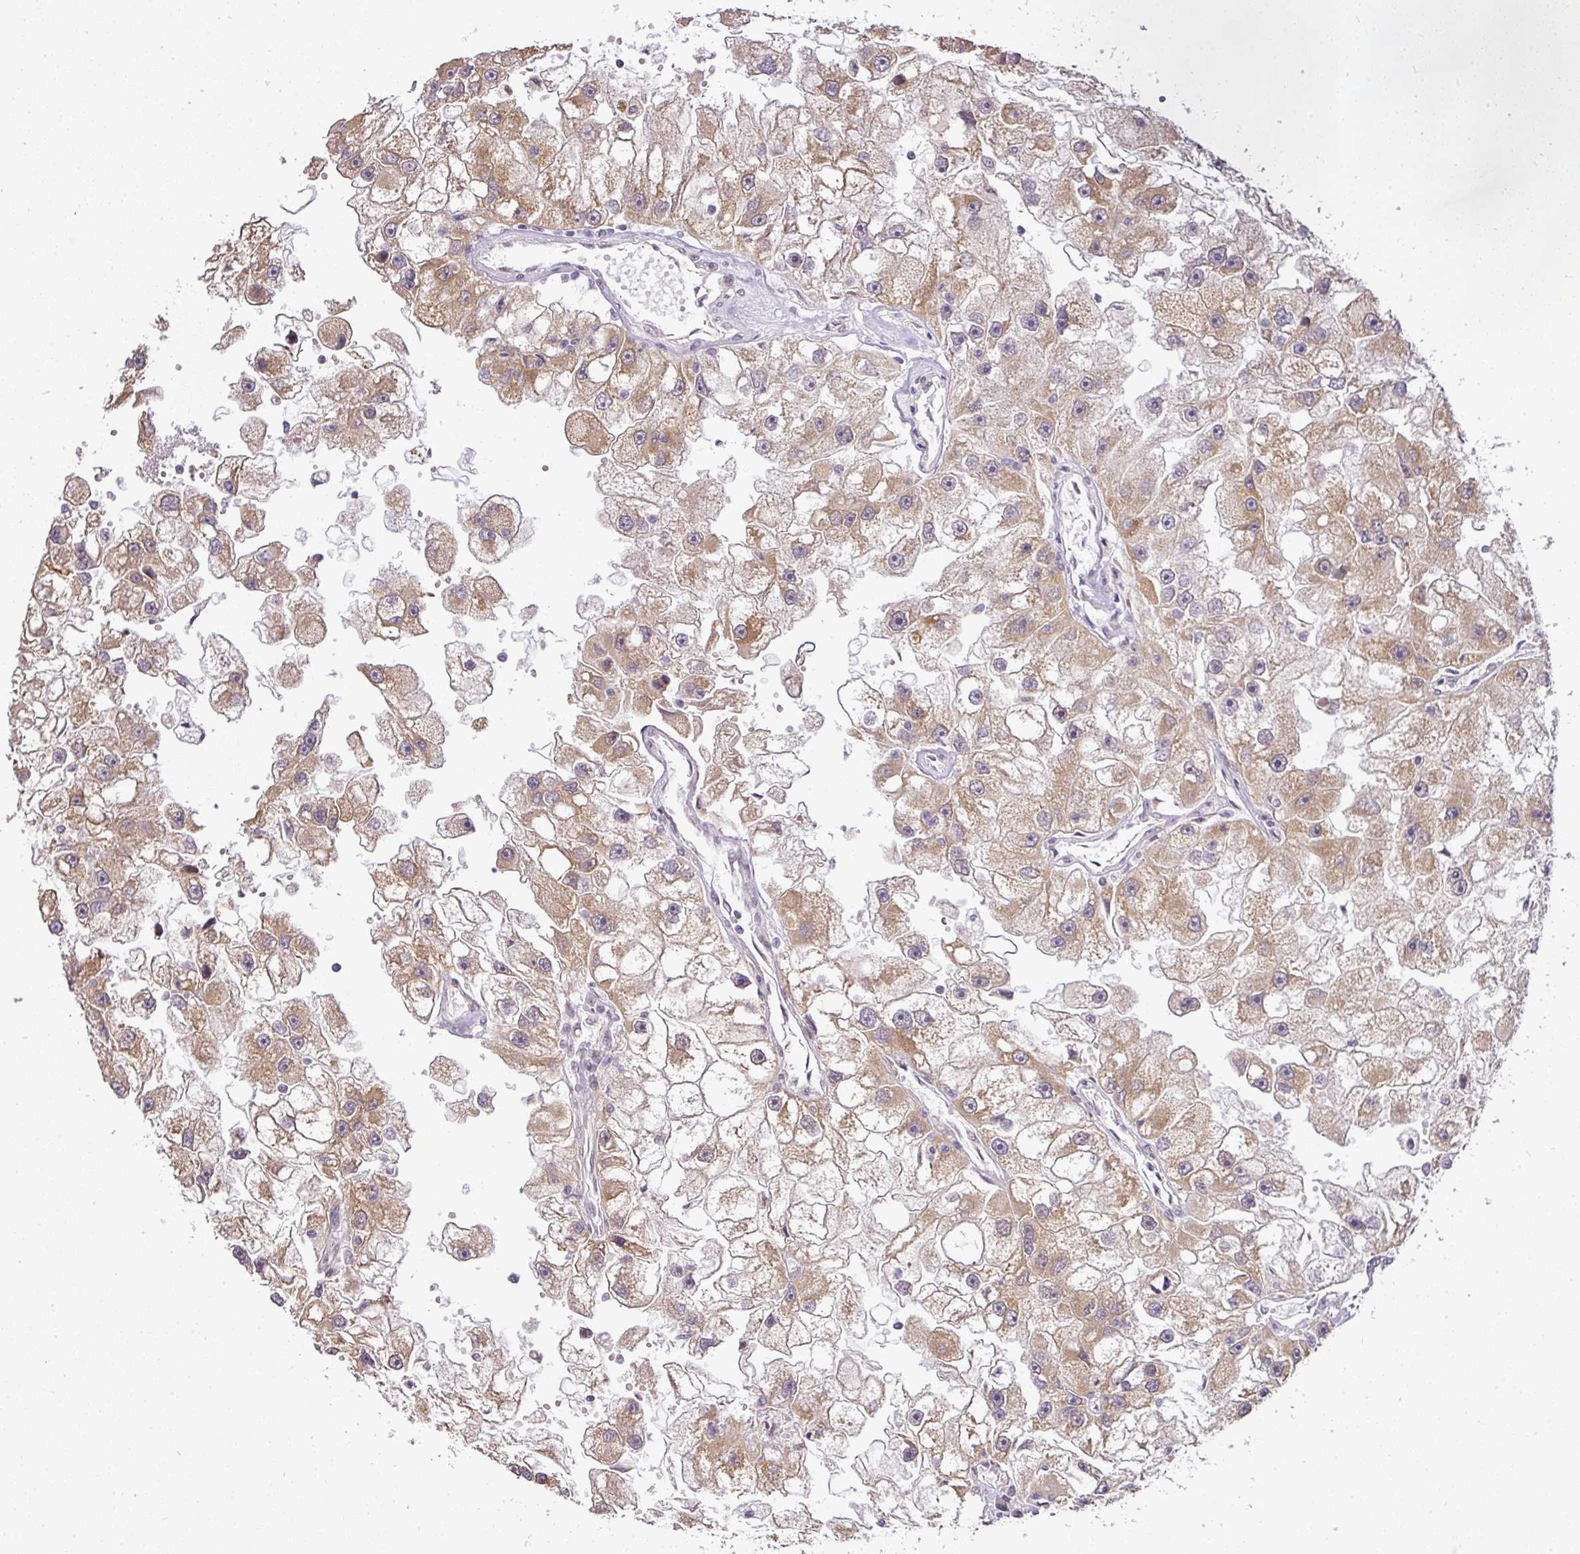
{"staining": {"intensity": "moderate", "quantity": ">75%", "location": "cytoplasmic/membranous"}, "tissue": "renal cancer", "cell_type": "Tumor cells", "image_type": "cancer", "snomed": [{"axis": "morphology", "description": "Adenocarcinoma, NOS"}, {"axis": "topography", "description": "Kidney"}], "caption": "Tumor cells demonstrate moderate cytoplasmic/membranous expression in approximately >75% of cells in adenocarcinoma (renal). Nuclei are stained in blue.", "gene": "C1orf226", "patient": {"sex": "male", "age": 63}}